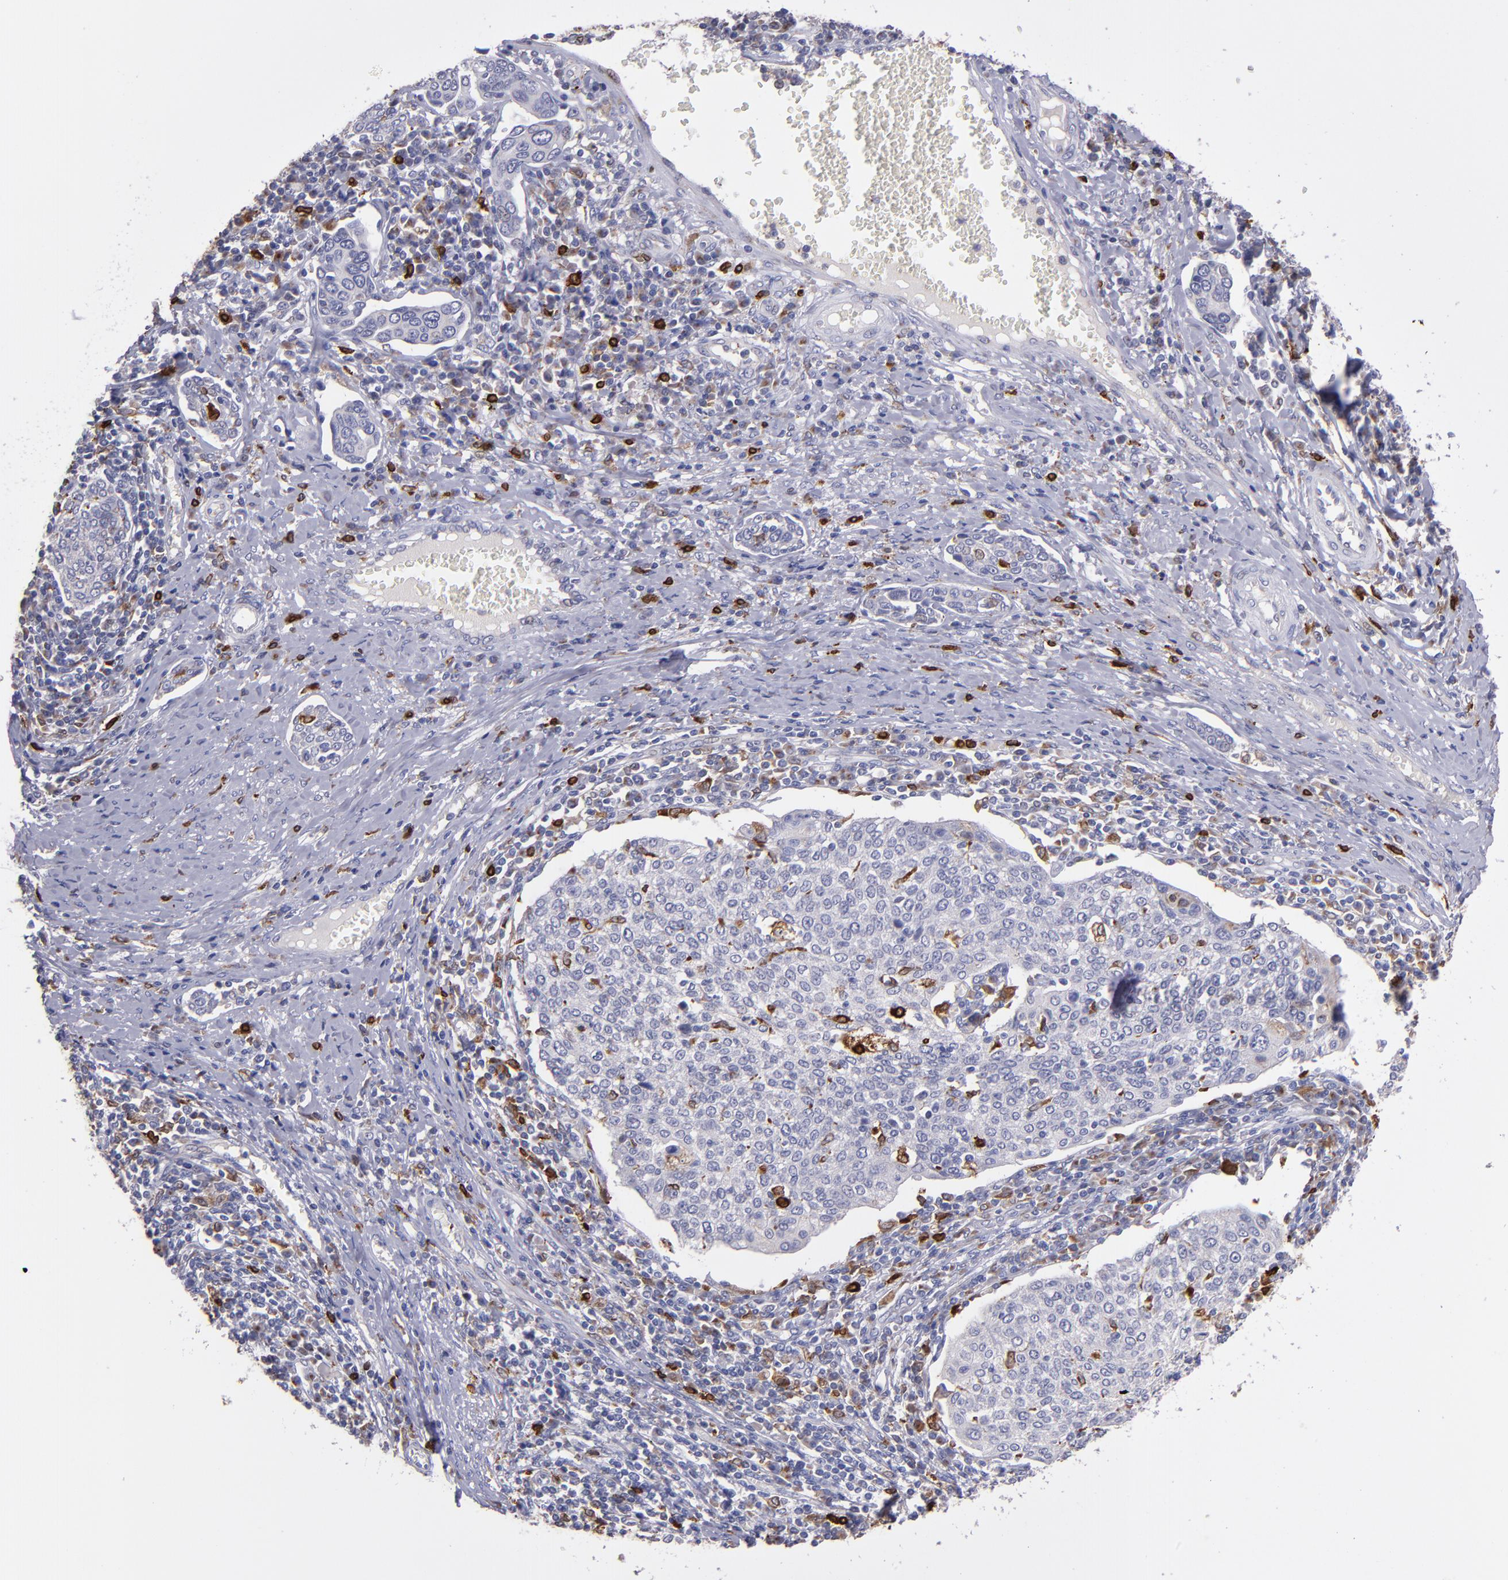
{"staining": {"intensity": "strong", "quantity": "<25%", "location": "cytoplasmic/membranous"}, "tissue": "cervical cancer", "cell_type": "Tumor cells", "image_type": "cancer", "snomed": [{"axis": "morphology", "description": "Squamous cell carcinoma, NOS"}, {"axis": "topography", "description": "Cervix"}], "caption": "This photomicrograph exhibits IHC staining of human cervical cancer, with medium strong cytoplasmic/membranous positivity in about <25% of tumor cells.", "gene": "PTGS1", "patient": {"sex": "female", "age": 40}}